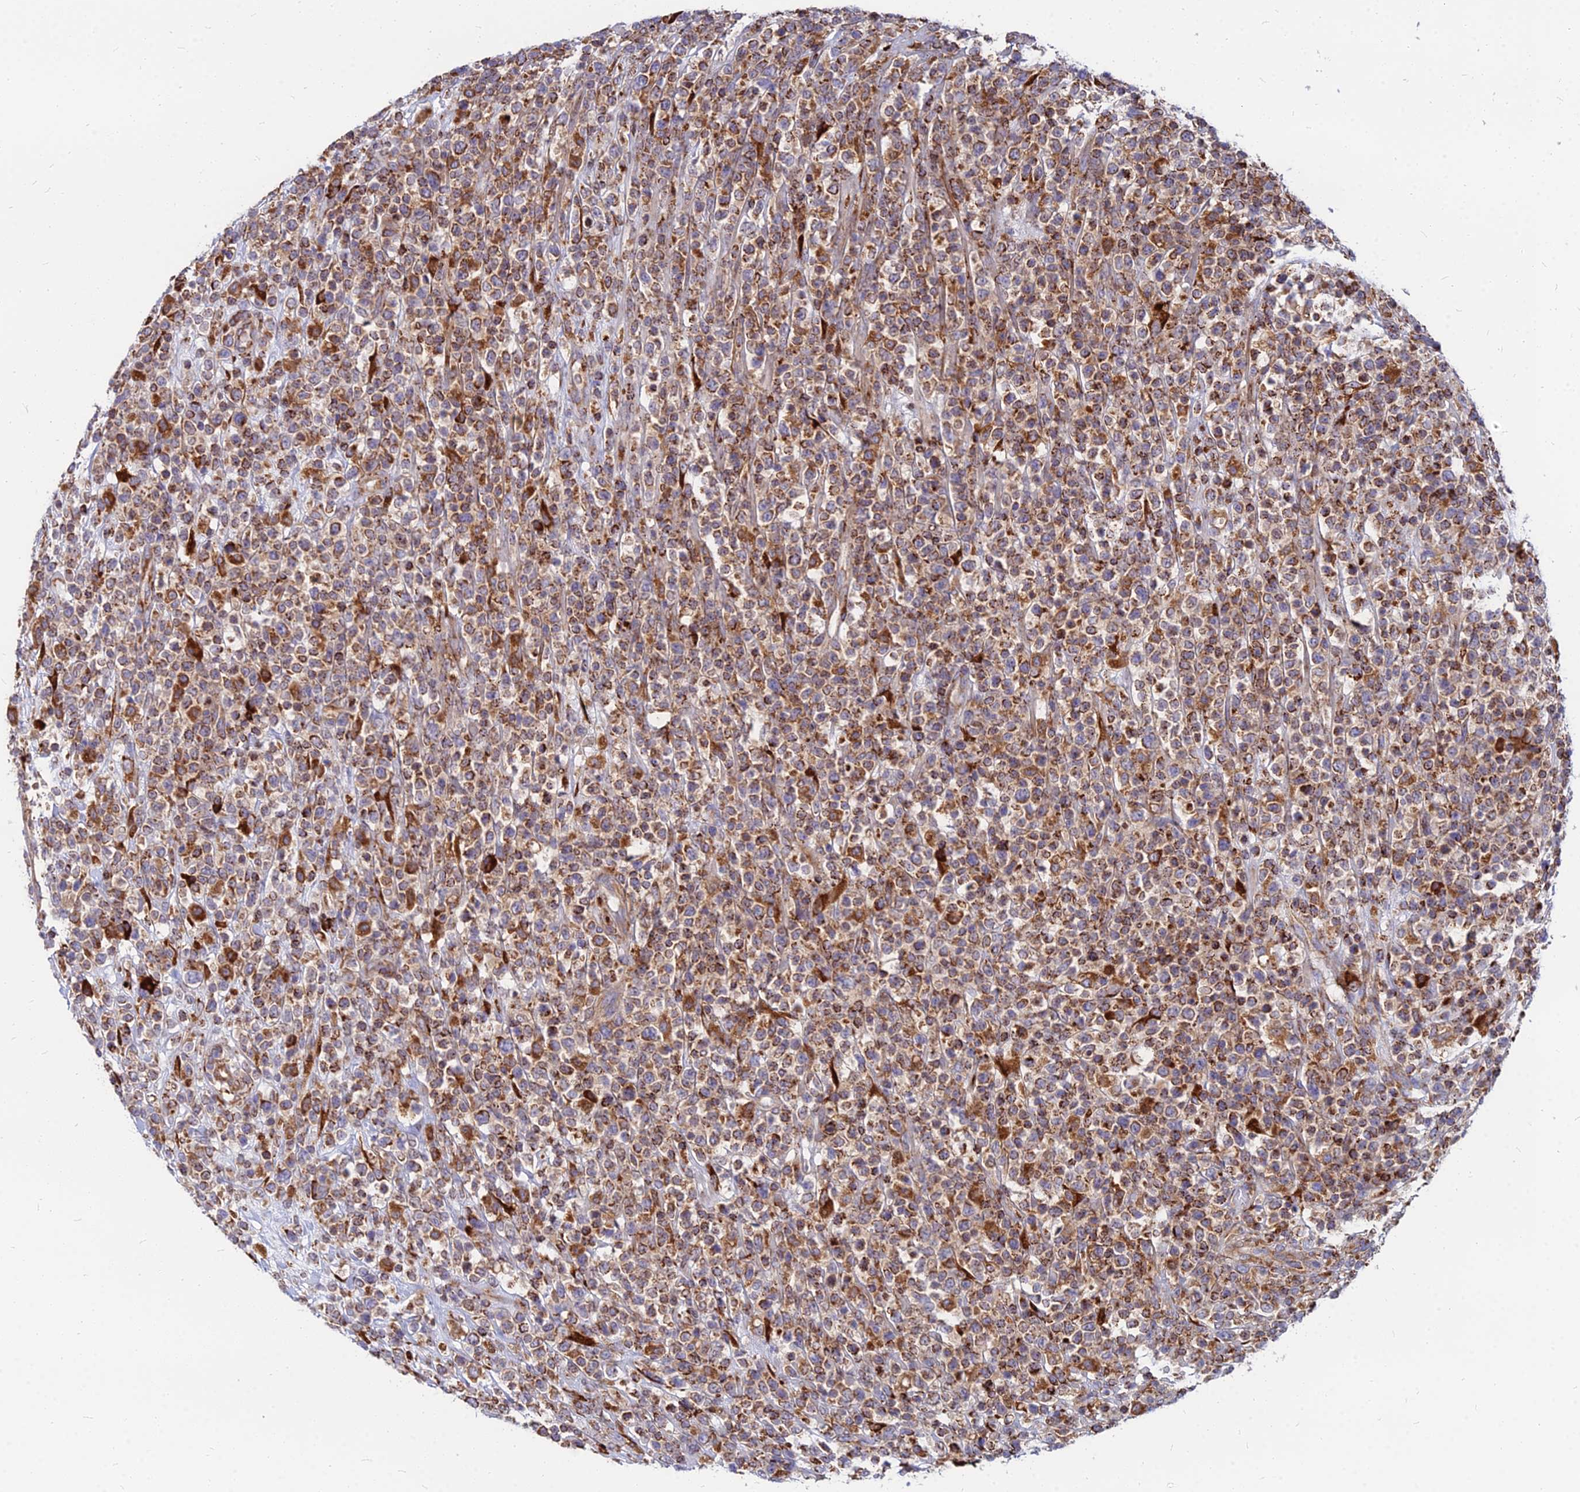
{"staining": {"intensity": "moderate", "quantity": ">75%", "location": "cytoplasmic/membranous"}, "tissue": "lymphoma", "cell_type": "Tumor cells", "image_type": "cancer", "snomed": [{"axis": "morphology", "description": "Malignant lymphoma, non-Hodgkin's type, High grade"}, {"axis": "topography", "description": "Colon"}], "caption": "Tumor cells show moderate cytoplasmic/membranous positivity in about >75% of cells in lymphoma. The staining is performed using DAB (3,3'-diaminobenzidine) brown chromogen to label protein expression. The nuclei are counter-stained blue using hematoxylin.", "gene": "CCT6B", "patient": {"sex": "female", "age": 53}}